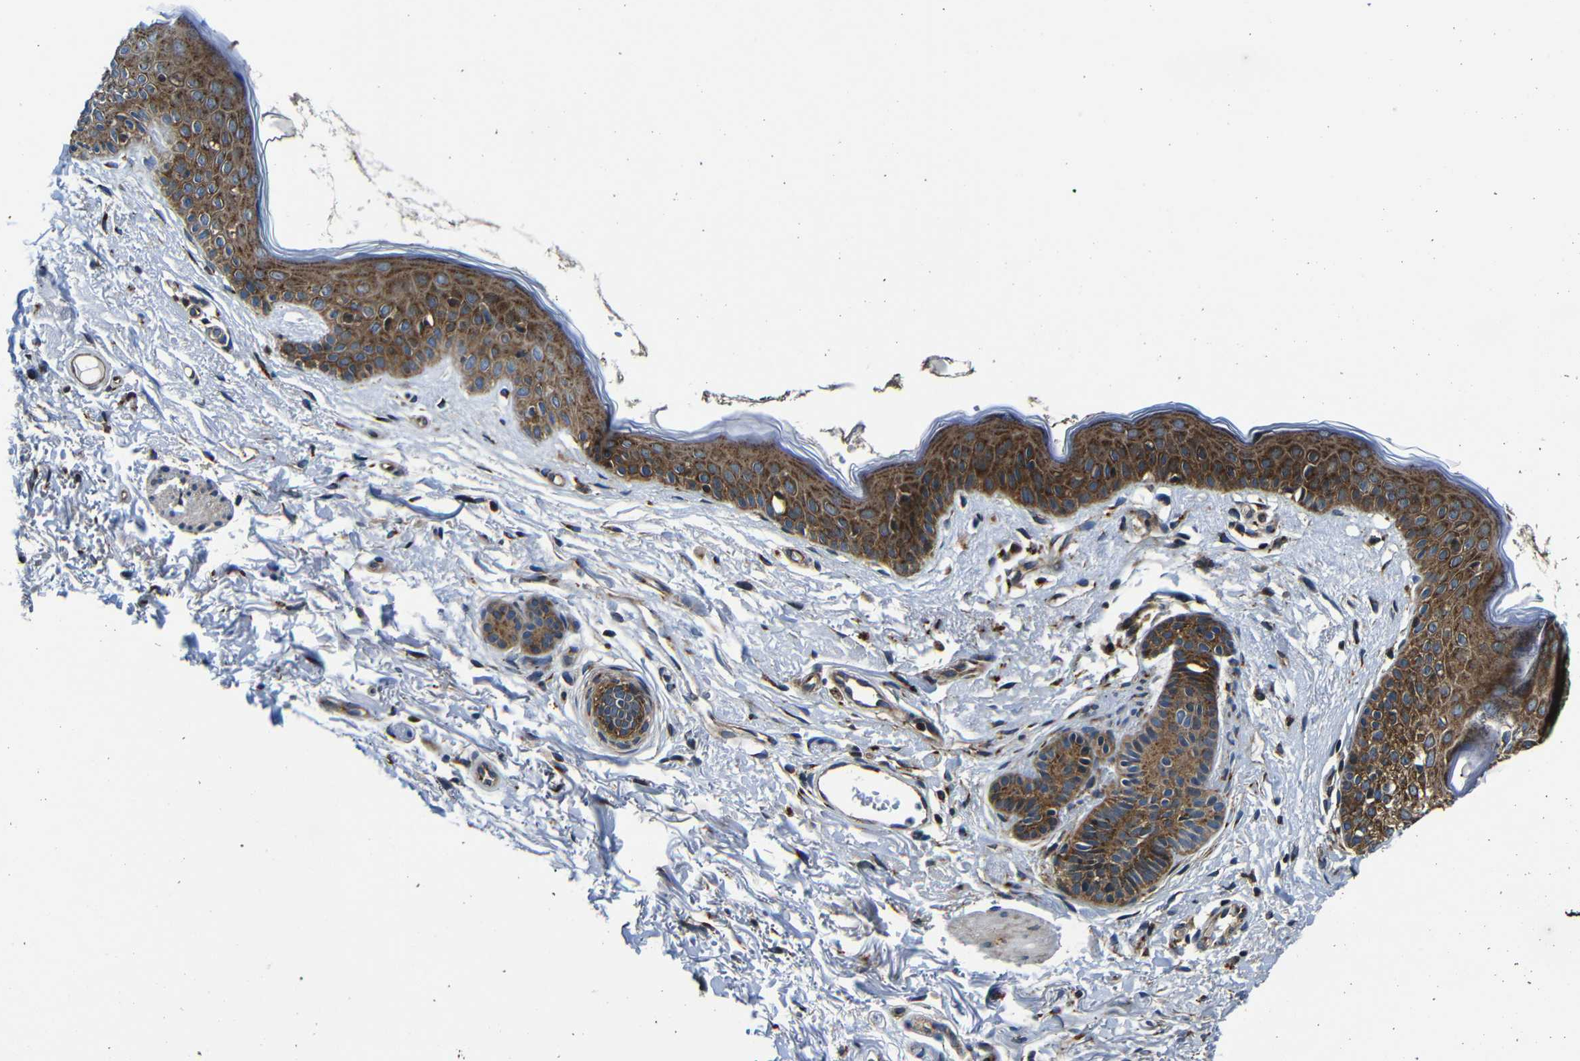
{"staining": {"intensity": "moderate", "quantity": ">75%", "location": "cytoplasmic/membranous"}, "tissue": "skin cancer", "cell_type": "Tumor cells", "image_type": "cancer", "snomed": [{"axis": "morphology", "description": "Normal tissue, NOS"}, {"axis": "morphology", "description": "Basal cell carcinoma"}, {"axis": "topography", "description": "Skin"}], "caption": "A brown stain labels moderate cytoplasmic/membranous staining of a protein in human skin basal cell carcinoma tumor cells.", "gene": "ABCE1", "patient": {"sex": "female", "age": 84}}